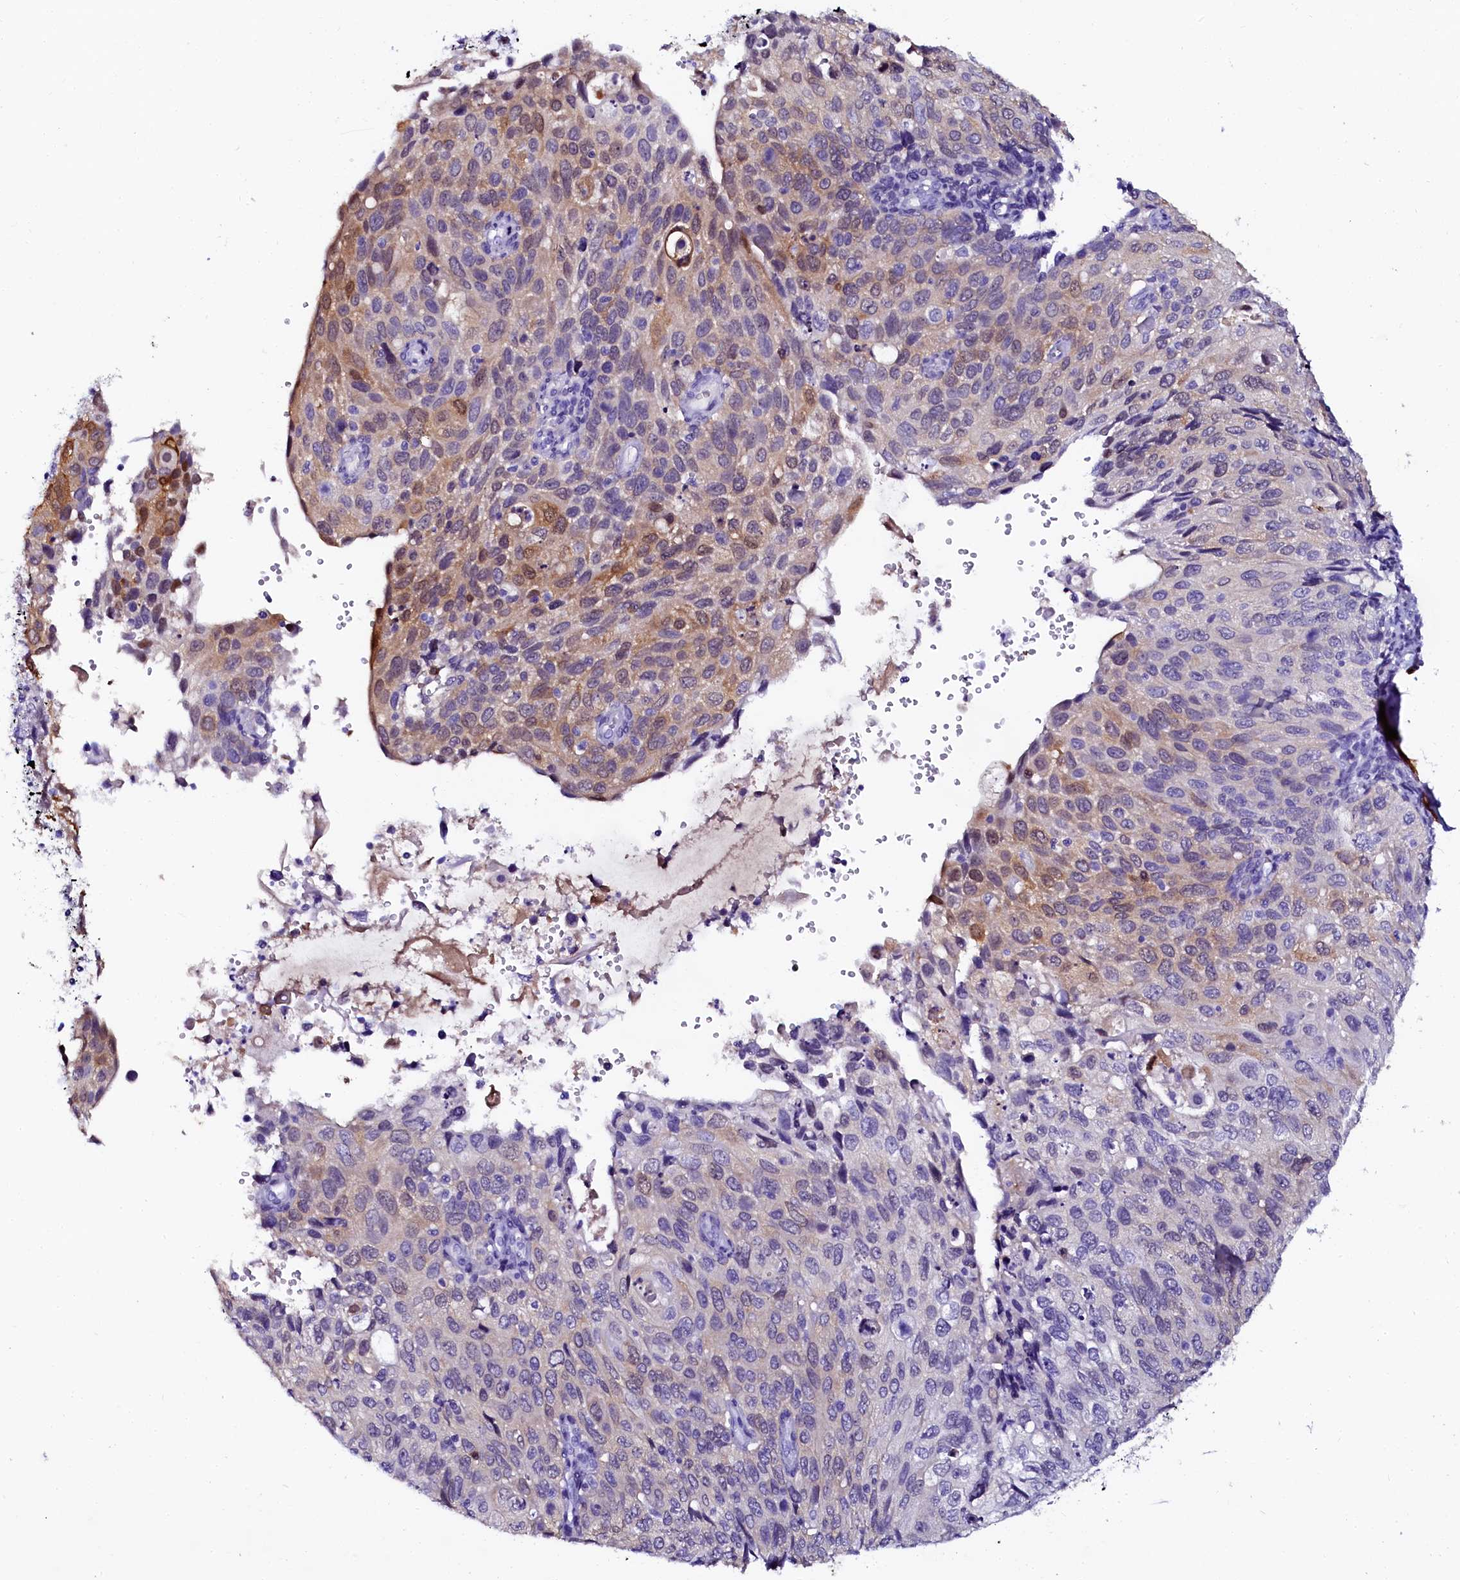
{"staining": {"intensity": "moderate", "quantity": "<25%", "location": "cytoplasmic/membranous"}, "tissue": "cervical cancer", "cell_type": "Tumor cells", "image_type": "cancer", "snomed": [{"axis": "morphology", "description": "Squamous cell carcinoma, NOS"}, {"axis": "topography", "description": "Cervix"}], "caption": "IHC image of human cervical squamous cell carcinoma stained for a protein (brown), which reveals low levels of moderate cytoplasmic/membranous positivity in about <25% of tumor cells.", "gene": "SORD", "patient": {"sex": "female", "age": 70}}